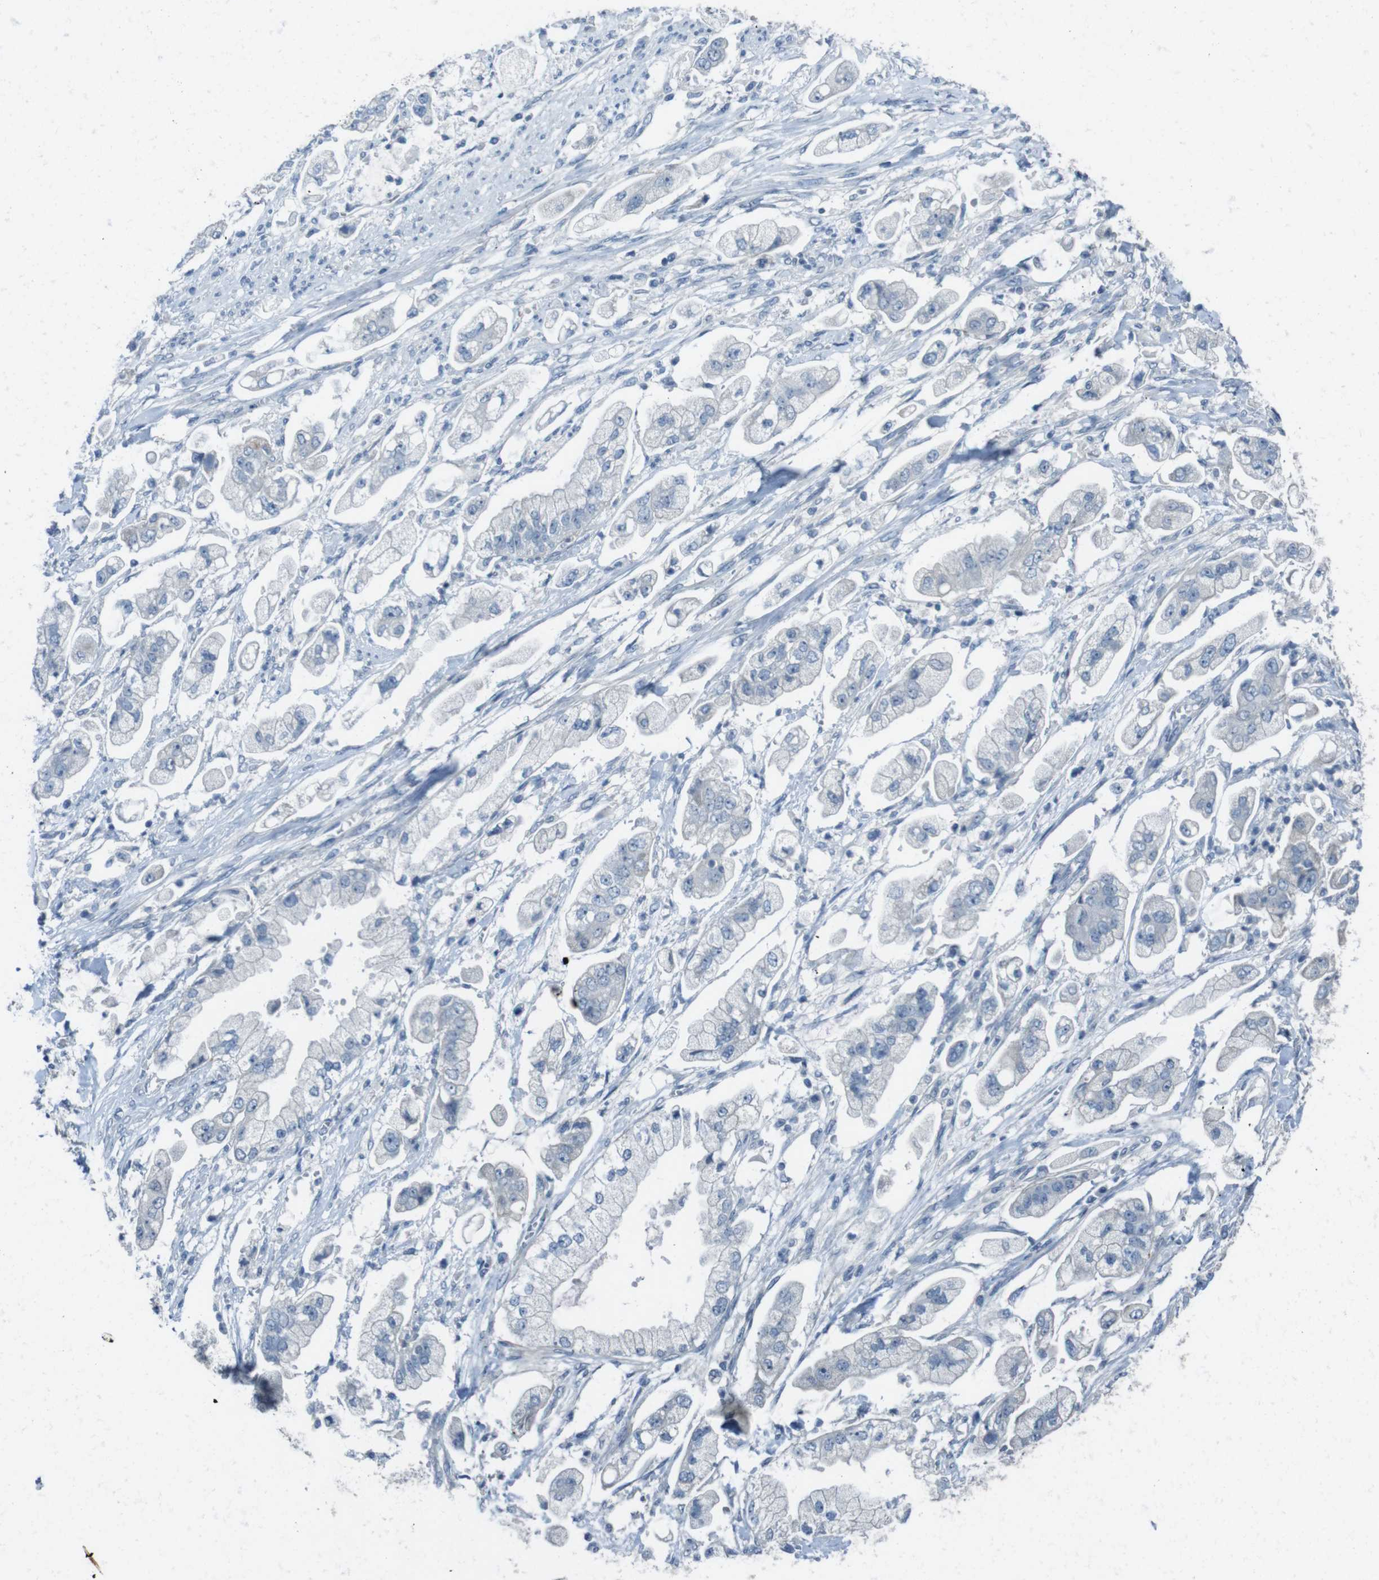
{"staining": {"intensity": "negative", "quantity": "none", "location": "none"}, "tissue": "stomach cancer", "cell_type": "Tumor cells", "image_type": "cancer", "snomed": [{"axis": "morphology", "description": "Adenocarcinoma, NOS"}, {"axis": "topography", "description": "Stomach"}], "caption": "A photomicrograph of adenocarcinoma (stomach) stained for a protein exhibits no brown staining in tumor cells.", "gene": "ENTPD7", "patient": {"sex": "male", "age": 62}}